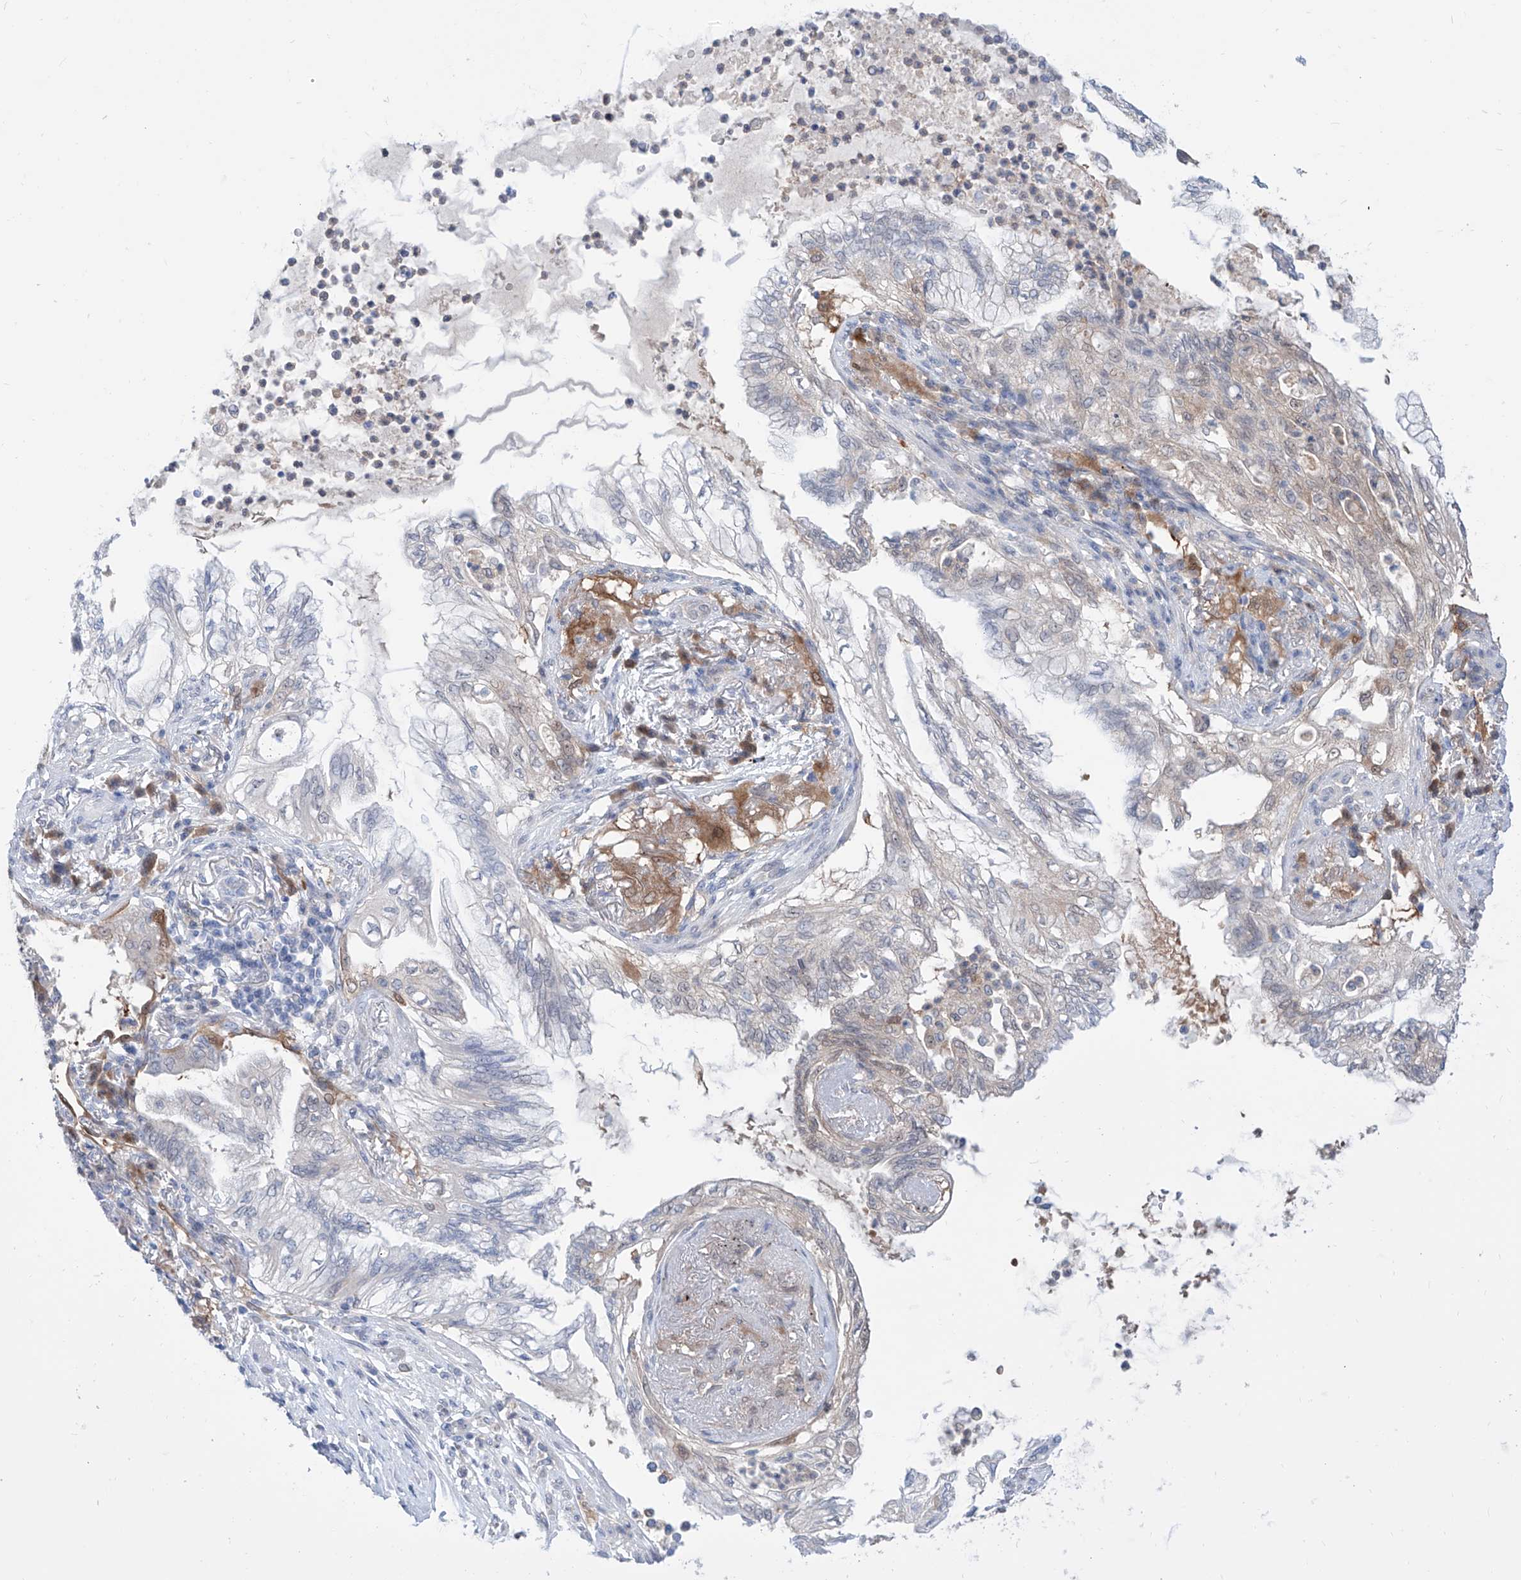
{"staining": {"intensity": "weak", "quantity": "<25%", "location": "cytoplasmic/membranous"}, "tissue": "lung cancer", "cell_type": "Tumor cells", "image_type": "cancer", "snomed": [{"axis": "morphology", "description": "Adenocarcinoma, NOS"}, {"axis": "topography", "description": "Lung"}], "caption": "A micrograph of human lung adenocarcinoma is negative for staining in tumor cells.", "gene": "PDXK", "patient": {"sex": "female", "age": 70}}